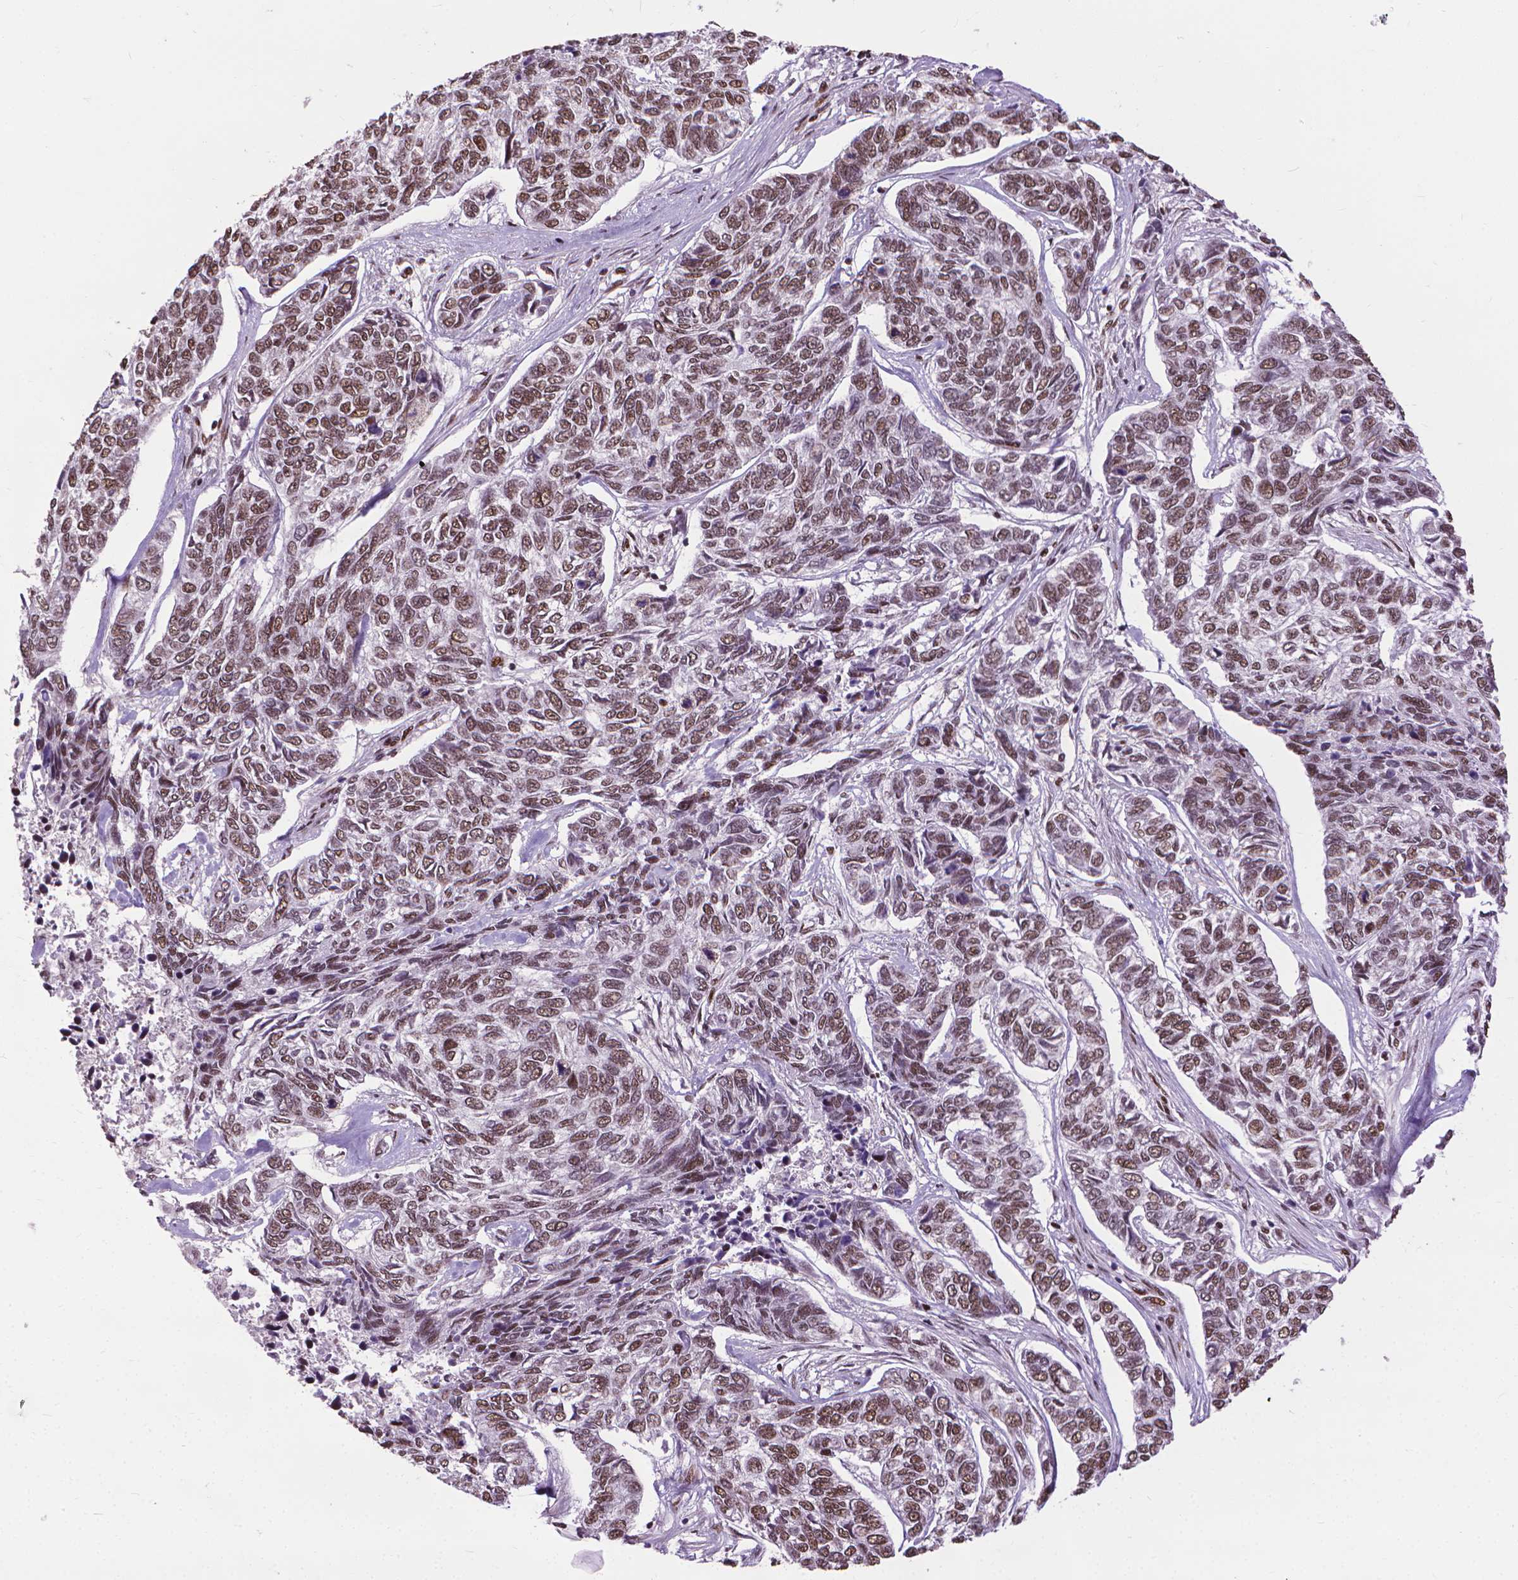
{"staining": {"intensity": "moderate", "quantity": ">75%", "location": "nuclear"}, "tissue": "skin cancer", "cell_type": "Tumor cells", "image_type": "cancer", "snomed": [{"axis": "morphology", "description": "Basal cell carcinoma"}, {"axis": "topography", "description": "Skin"}], "caption": "Skin cancer (basal cell carcinoma) stained for a protein (brown) reveals moderate nuclear positive expression in about >75% of tumor cells.", "gene": "AKAP8", "patient": {"sex": "female", "age": 65}}